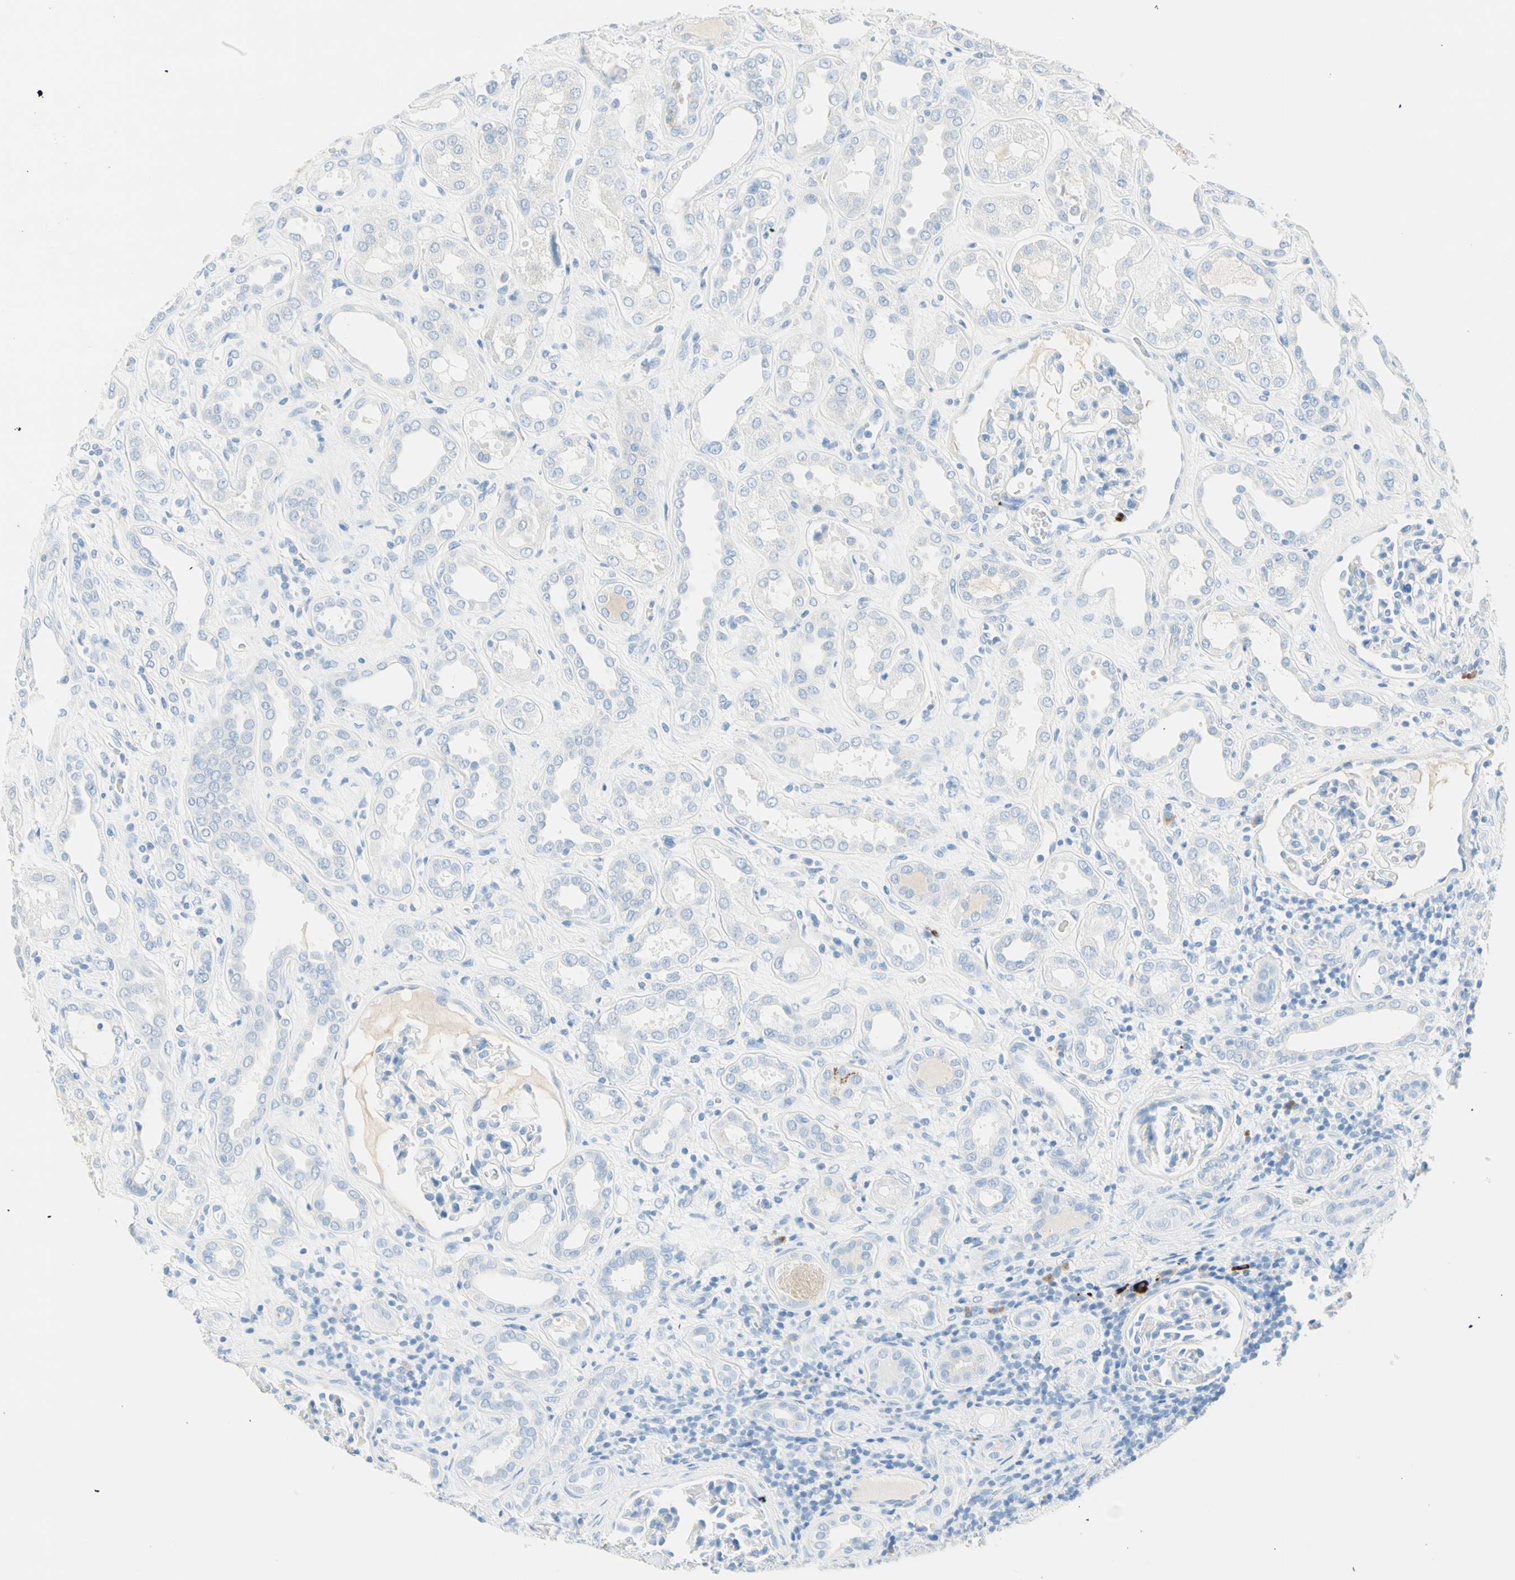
{"staining": {"intensity": "negative", "quantity": "none", "location": "none"}, "tissue": "kidney", "cell_type": "Cells in glomeruli", "image_type": "normal", "snomed": [{"axis": "morphology", "description": "Normal tissue, NOS"}, {"axis": "topography", "description": "Kidney"}], "caption": "Immunohistochemical staining of unremarkable kidney demonstrates no significant expression in cells in glomeruli.", "gene": "IL6ST", "patient": {"sex": "male", "age": 59}}